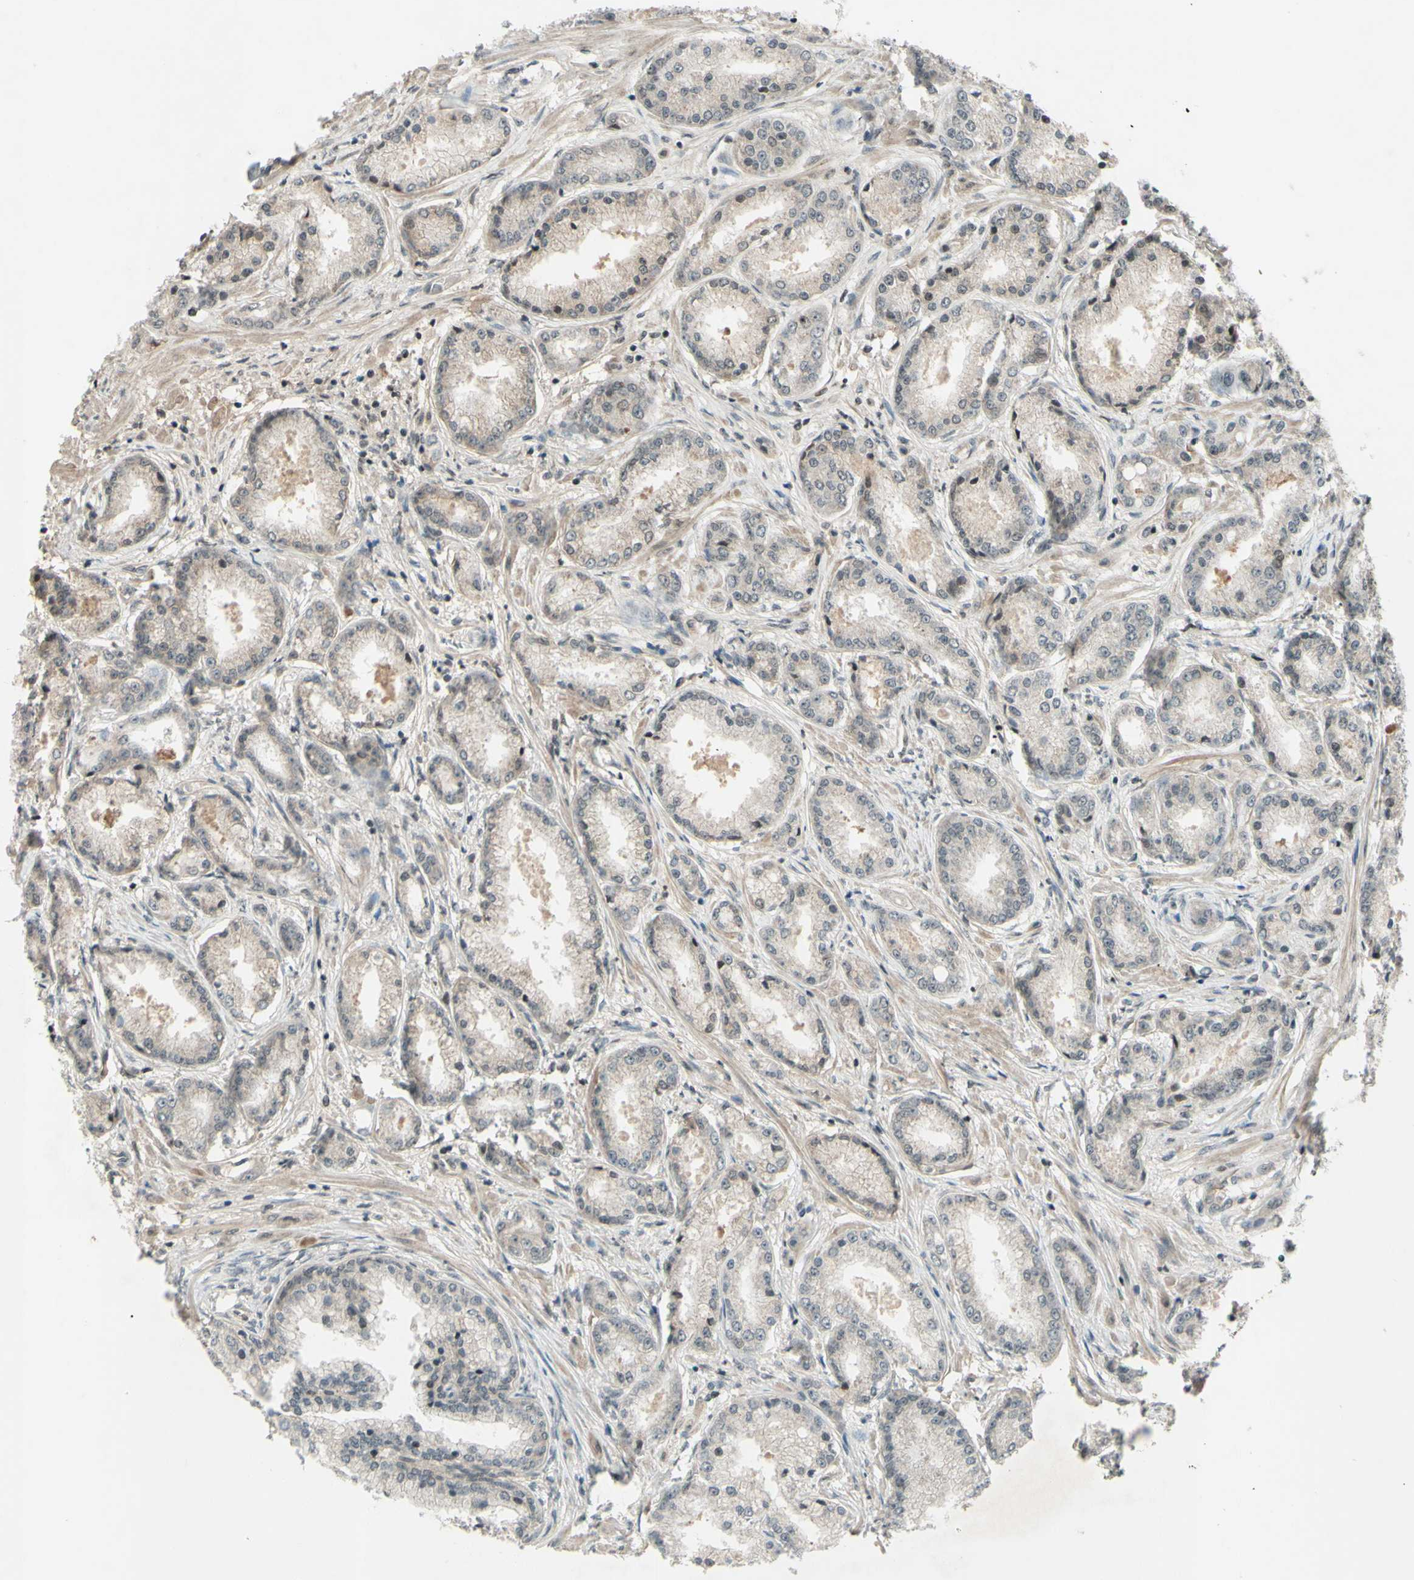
{"staining": {"intensity": "negative", "quantity": "none", "location": "none"}, "tissue": "prostate cancer", "cell_type": "Tumor cells", "image_type": "cancer", "snomed": [{"axis": "morphology", "description": "Adenocarcinoma, High grade"}, {"axis": "topography", "description": "Prostate"}], "caption": "Immunohistochemical staining of human prostate high-grade adenocarcinoma displays no significant positivity in tumor cells. (DAB (3,3'-diaminobenzidine) immunohistochemistry visualized using brightfield microscopy, high magnification).", "gene": "SNW1", "patient": {"sex": "male", "age": 59}}